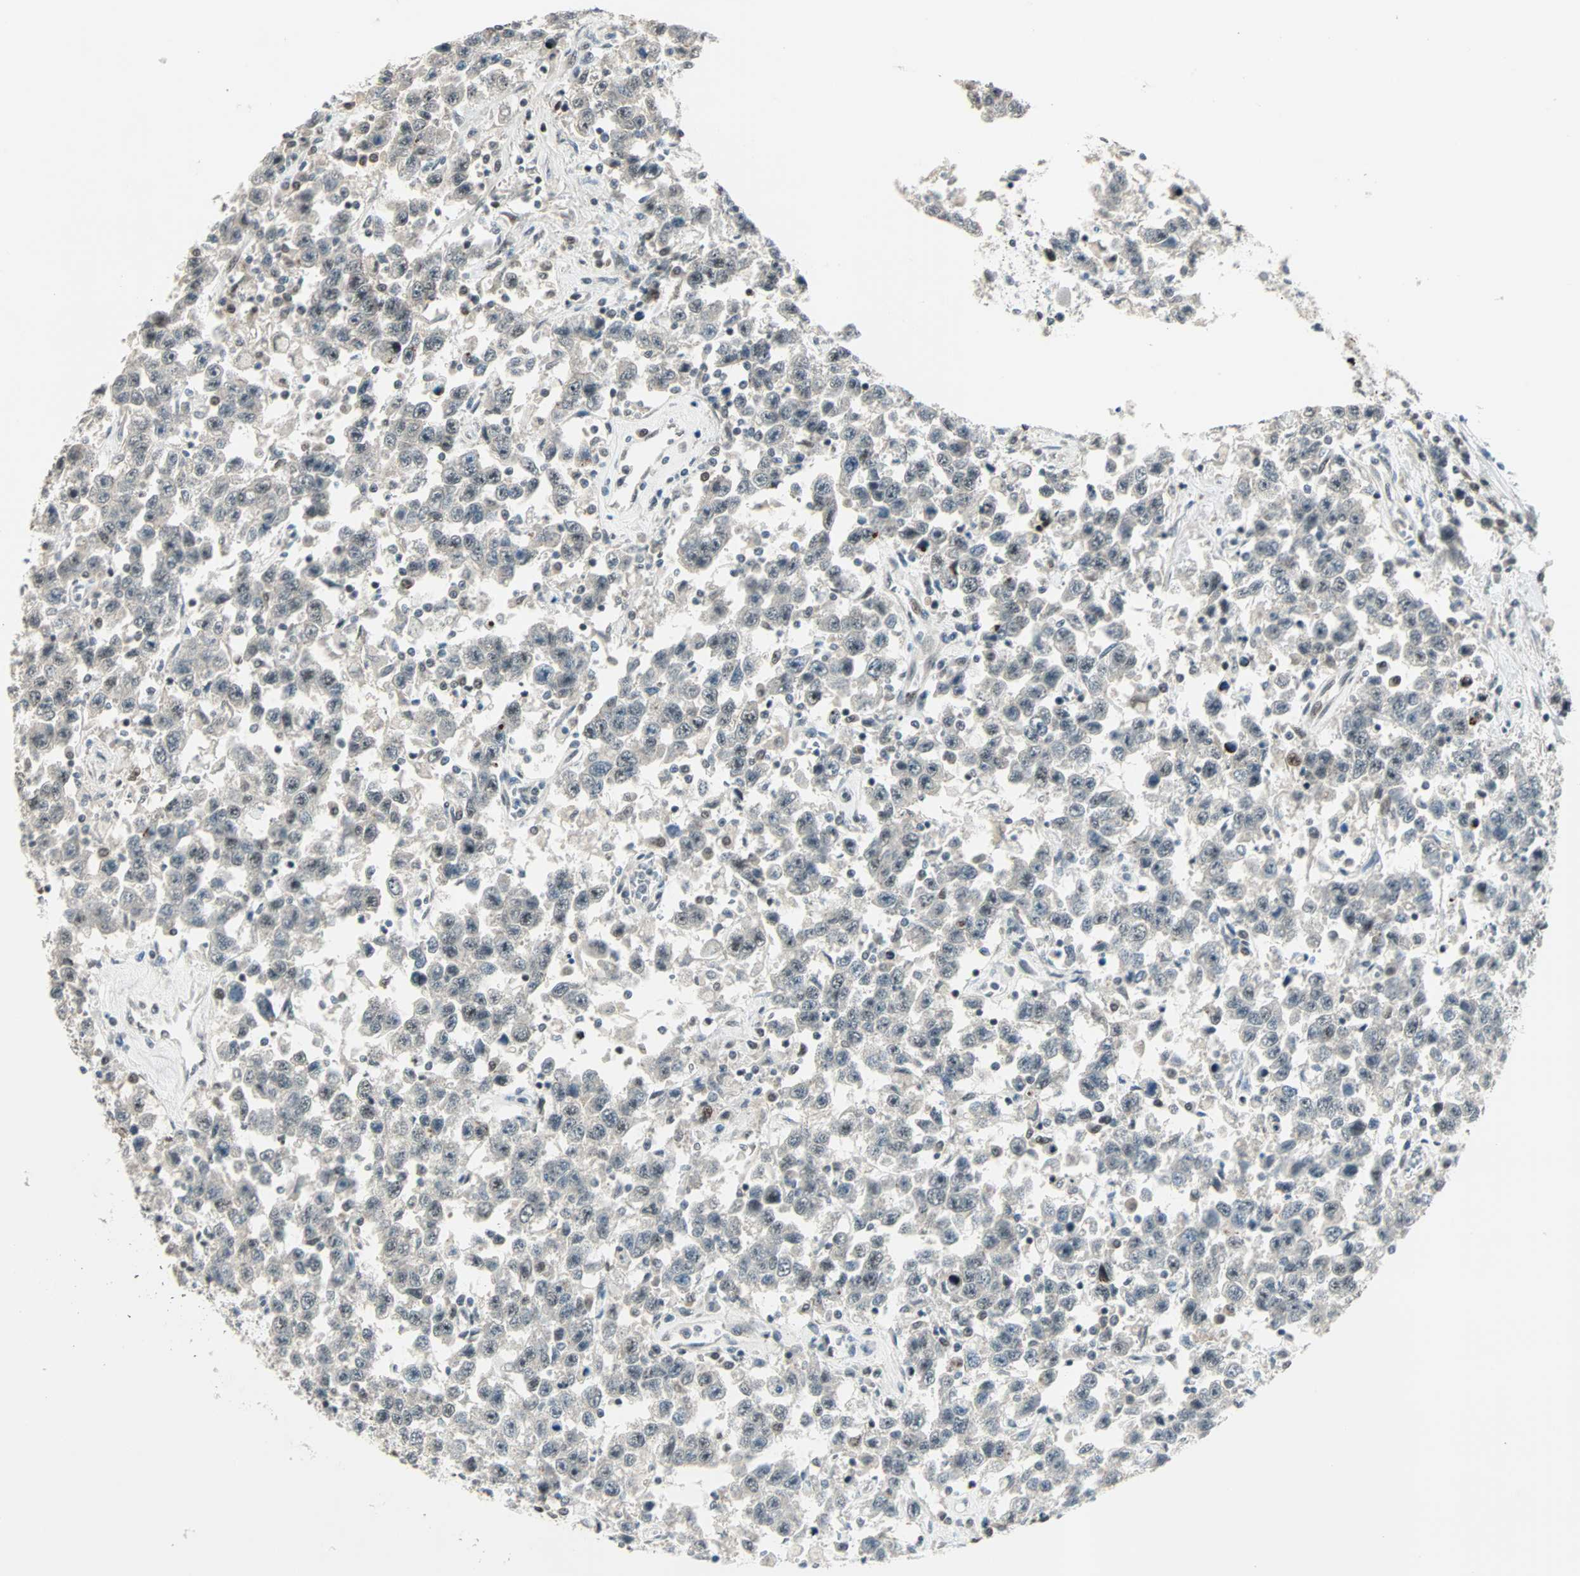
{"staining": {"intensity": "negative", "quantity": "none", "location": "none"}, "tissue": "testis cancer", "cell_type": "Tumor cells", "image_type": "cancer", "snomed": [{"axis": "morphology", "description": "Seminoma, NOS"}, {"axis": "topography", "description": "Testis"}], "caption": "The image reveals no staining of tumor cells in testis cancer.", "gene": "CBX4", "patient": {"sex": "male", "age": 41}}